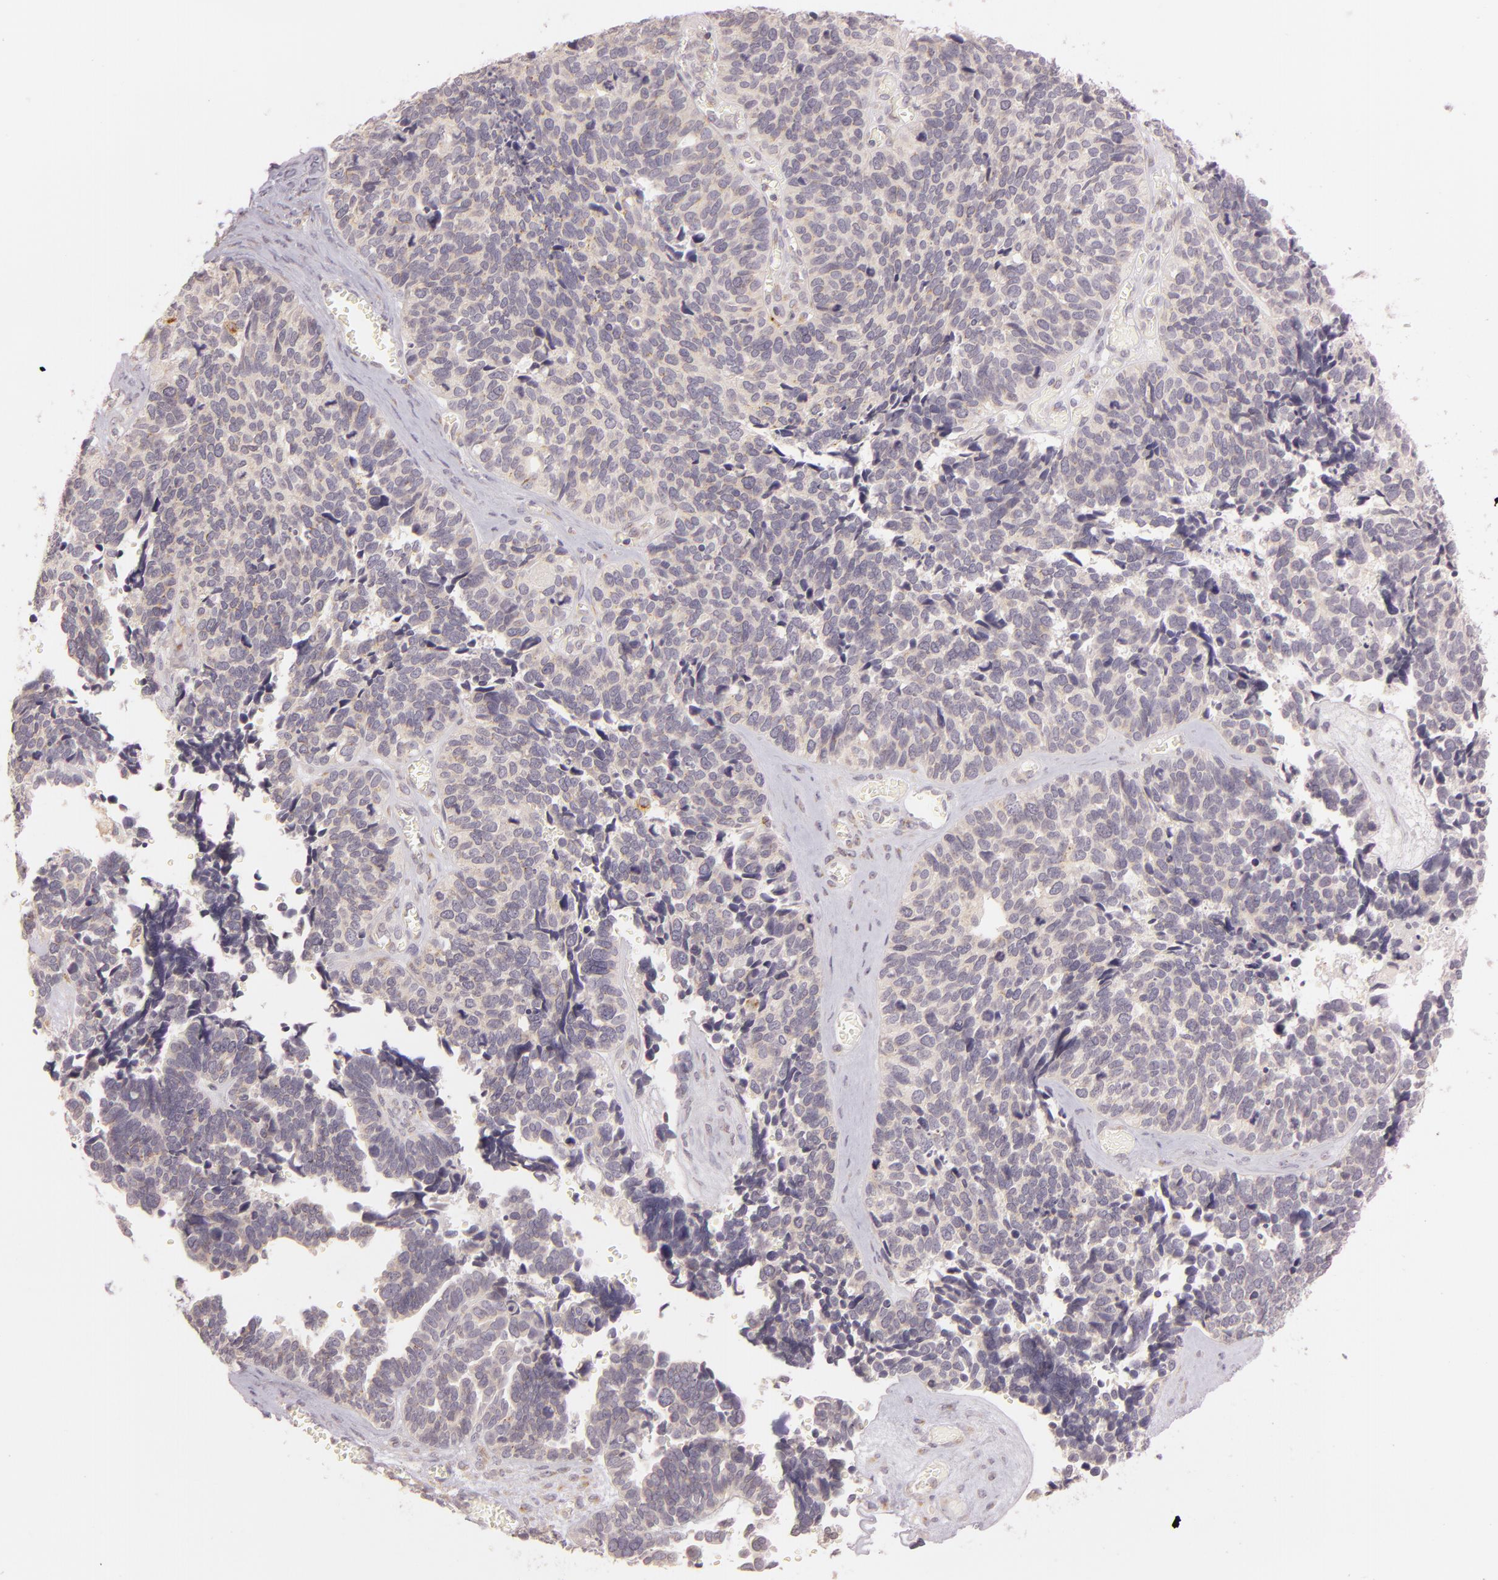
{"staining": {"intensity": "weak", "quantity": ">75%", "location": "cytoplasmic/membranous"}, "tissue": "ovarian cancer", "cell_type": "Tumor cells", "image_type": "cancer", "snomed": [{"axis": "morphology", "description": "Cystadenocarcinoma, serous, NOS"}, {"axis": "topography", "description": "Ovary"}], "caption": "There is low levels of weak cytoplasmic/membranous positivity in tumor cells of serous cystadenocarcinoma (ovarian), as demonstrated by immunohistochemical staining (brown color).", "gene": "LGMN", "patient": {"sex": "female", "age": 77}}